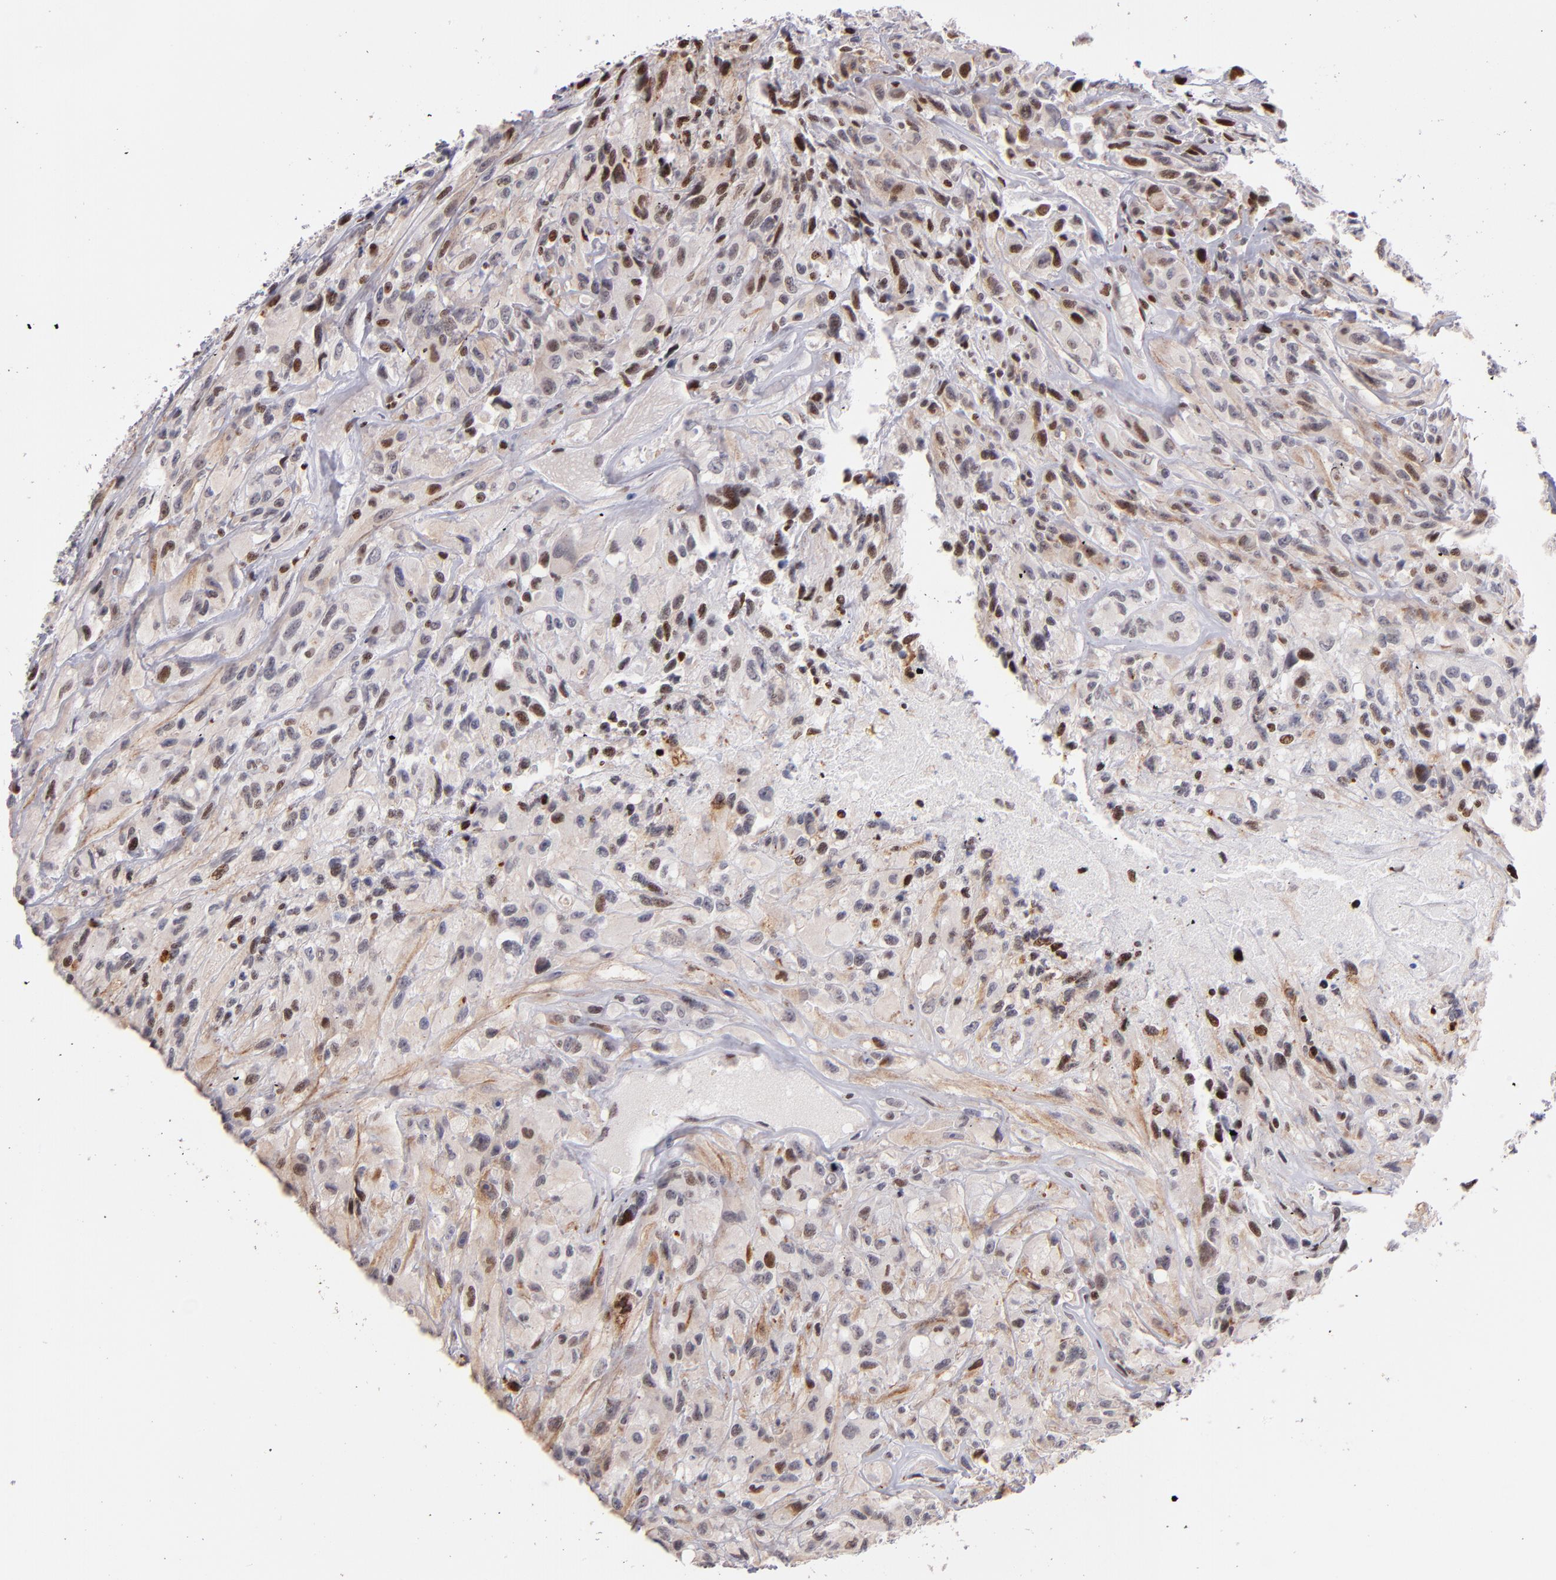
{"staining": {"intensity": "moderate", "quantity": "25%-75%", "location": "nuclear"}, "tissue": "glioma", "cell_type": "Tumor cells", "image_type": "cancer", "snomed": [{"axis": "morphology", "description": "Glioma, malignant, High grade"}, {"axis": "topography", "description": "Brain"}], "caption": "Brown immunohistochemical staining in human glioma exhibits moderate nuclear positivity in approximately 25%-75% of tumor cells.", "gene": "POLA1", "patient": {"sex": "male", "age": 48}}